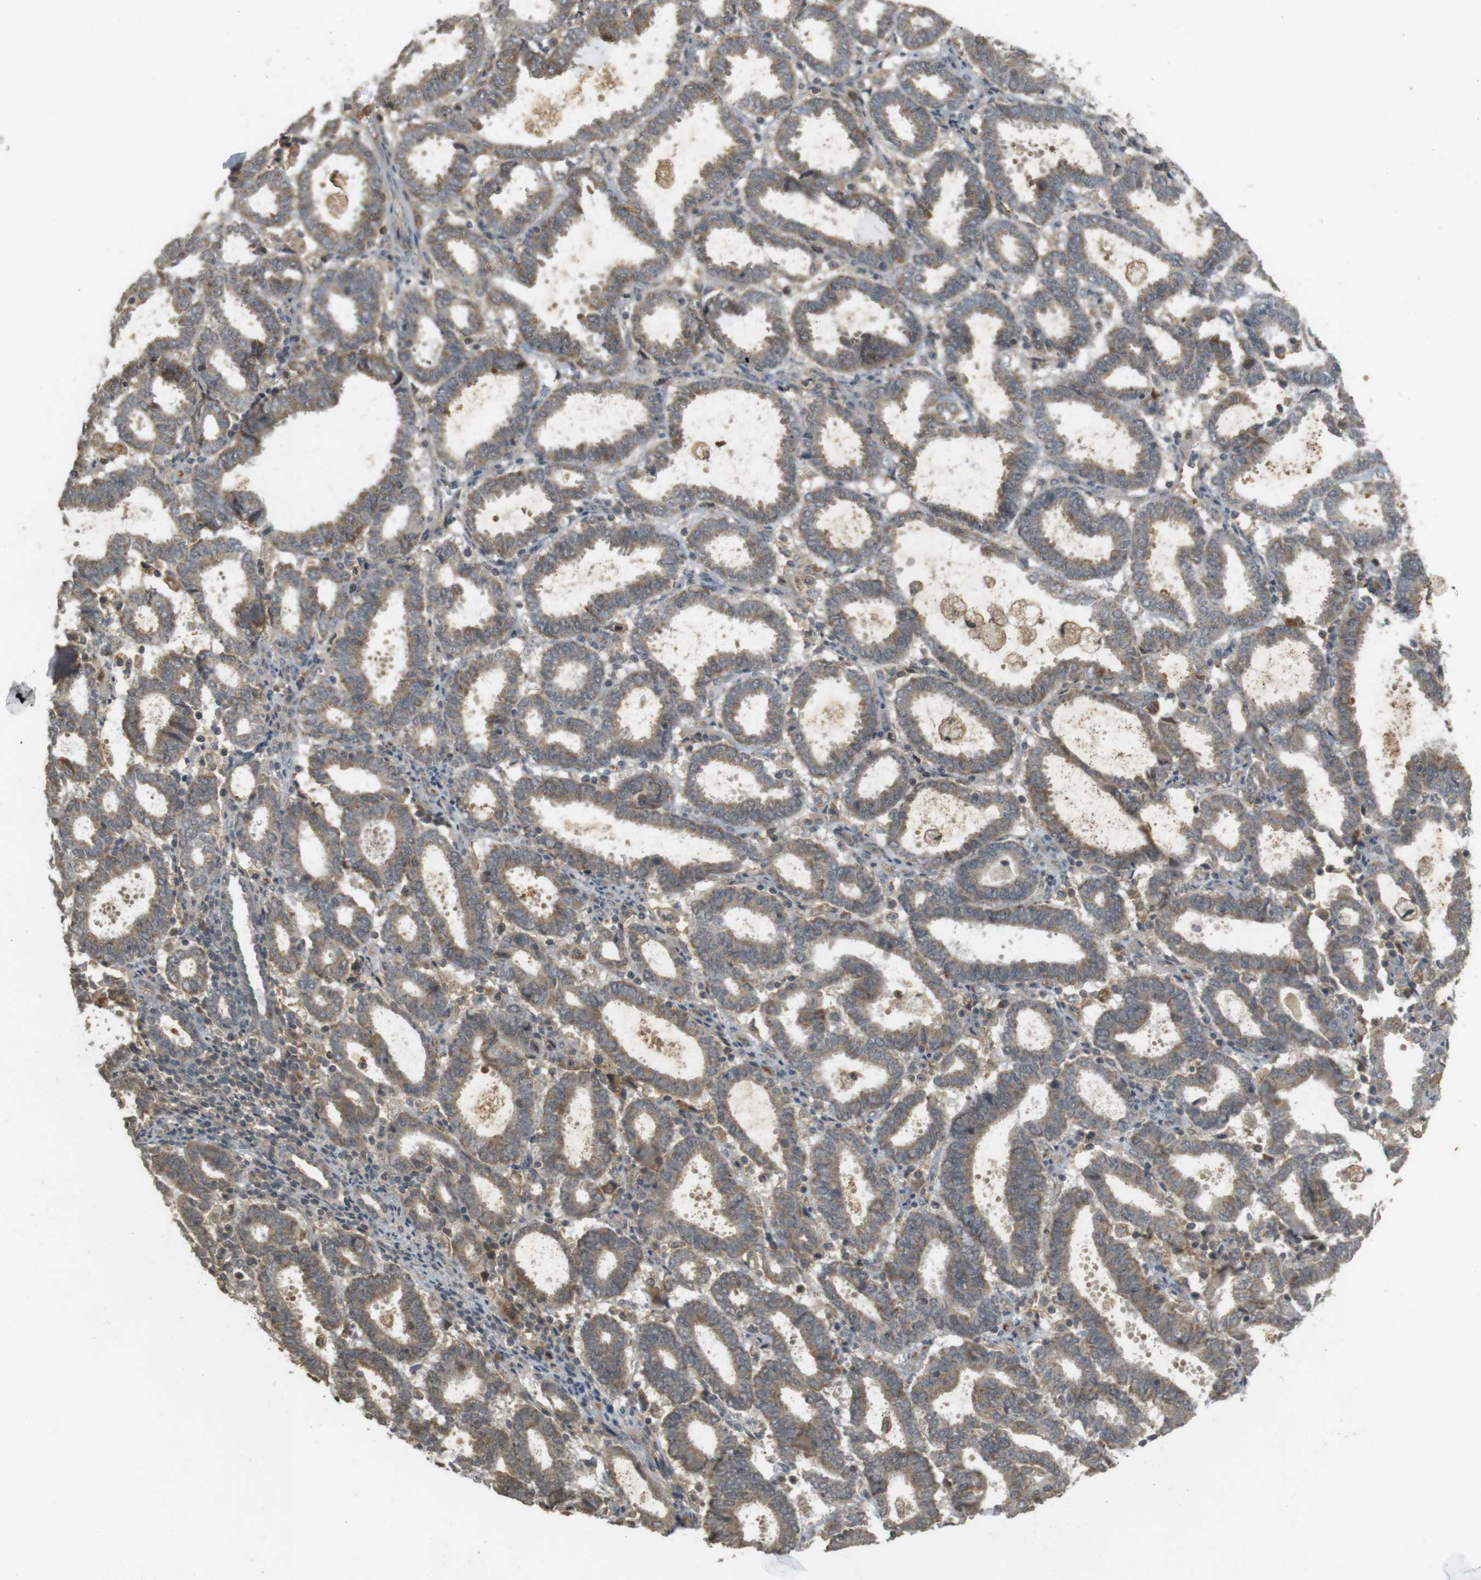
{"staining": {"intensity": "weak", "quantity": ">75%", "location": "cytoplasmic/membranous"}, "tissue": "endometrial cancer", "cell_type": "Tumor cells", "image_type": "cancer", "snomed": [{"axis": "morphology", "description": "Adenocarcinoma, NOS"}, {"axis": "topography", "description": "Uterus"}], "caption": "A low amount of weak cytoplasmic/membranous expression is appreciated in about >75% of tumor cells in adenocarcinoma (endometrial) tissue.", "gene": "SRR", "patient": {"sex": "female", "age": 83}}